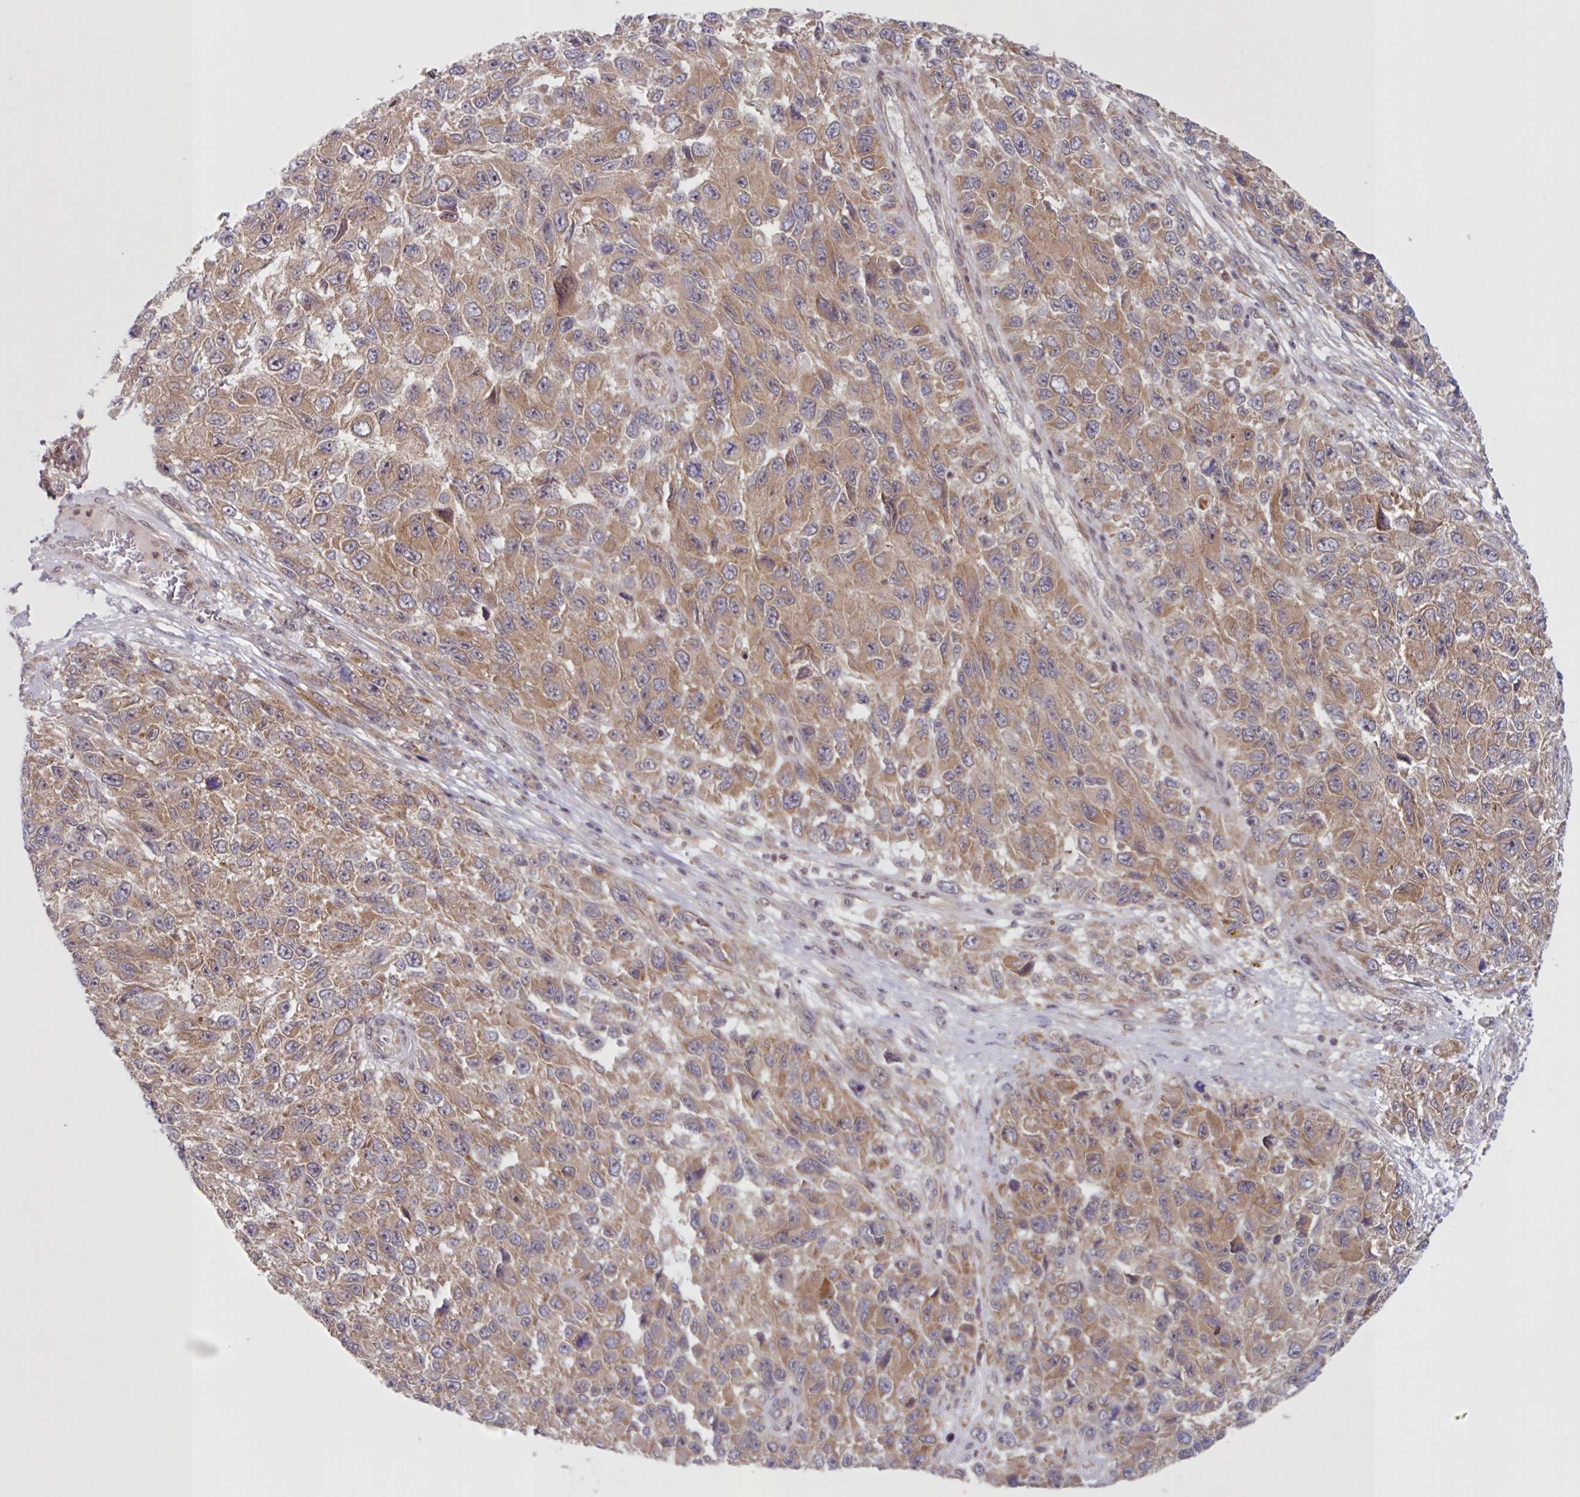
{"staining": {"intensity": "moderate", "quantity": ">75%", "location": "cytoplasmic/membranous"}, "tissue": "melanoma", "cell_type": "Tumor cells", "image_type": "cancer", "snomed": [{"axis": "morphology", "description": "Normal tissue, NOS"}, {"axis": "morphology", "description": "Malignant melanoma, NOS"}, {"axis": "topography", "description": "Skin"}], "caption": "This histopathology image shows malignant melanoma stained with immunohistochemistry (IHC) to label a protein in brown. The cytoplasmic/membranous of tumor cells show moderate positivity for the protein. Nuclei are counter-stained blue.", "gene": "CAMLG", "patient": {"sex": "female", "age": 96}}